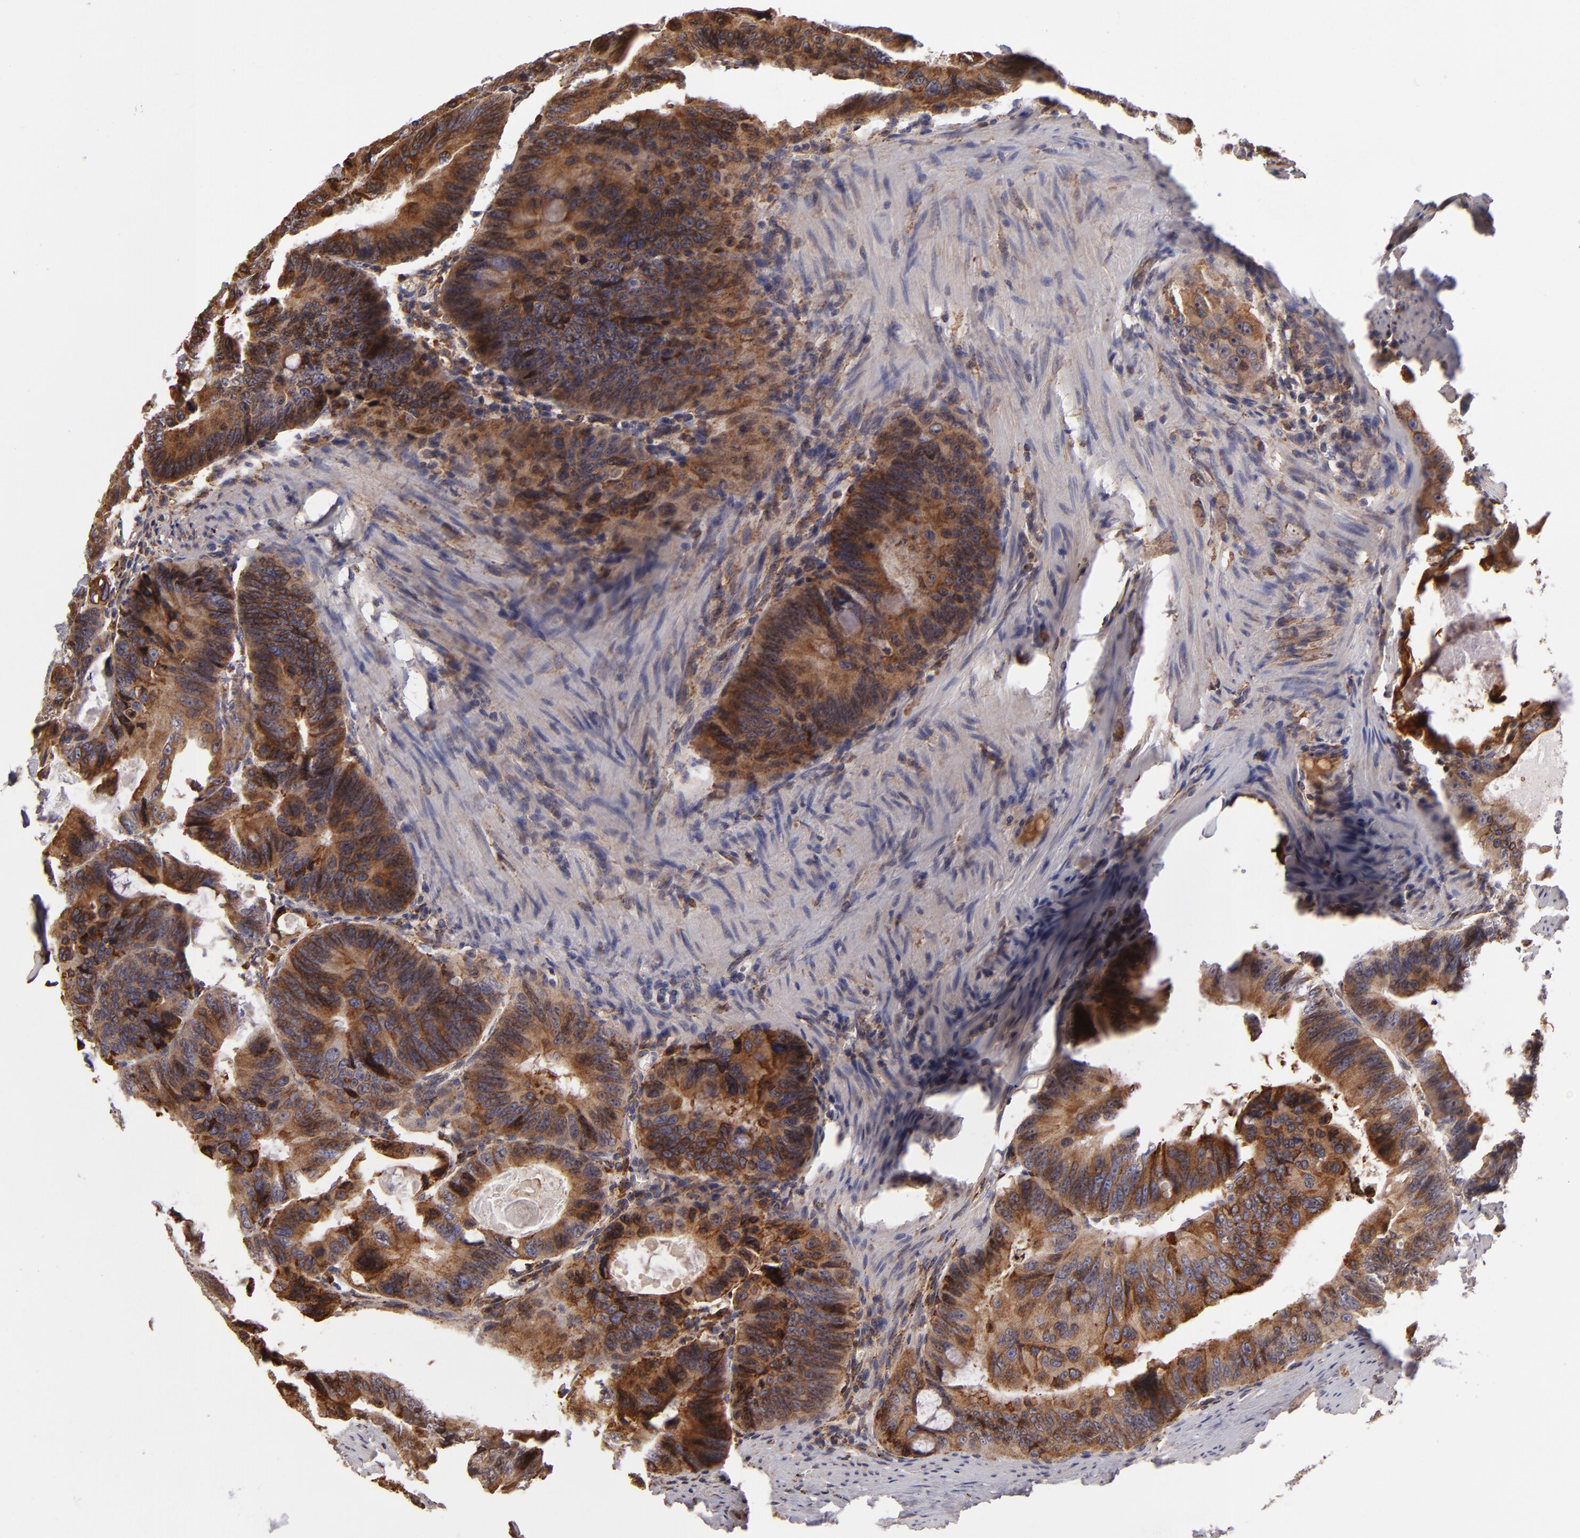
{"staining": {"intensity": "strong", "quantity": ">75%", "location": "cytoplasmic/membranous"}, "tissue": "colorectal cancer", "cell_type": "Tumor cells", "image_type": "cancer", "snomed": [{"axis": "morphology", "description": "Adenocarcinoma, NOS"}, {"axis": "topography", "description": "Colon"}], "caption": "A histopathology image showing strong cytoplasmic/membranous expression in approximately >75% of tumor cells in adenocarcinoma (colorectal), as visualized by brown immunohistochemical staining.", "gene": "CFB", "patient": {"sex": "female", "age": 55}}